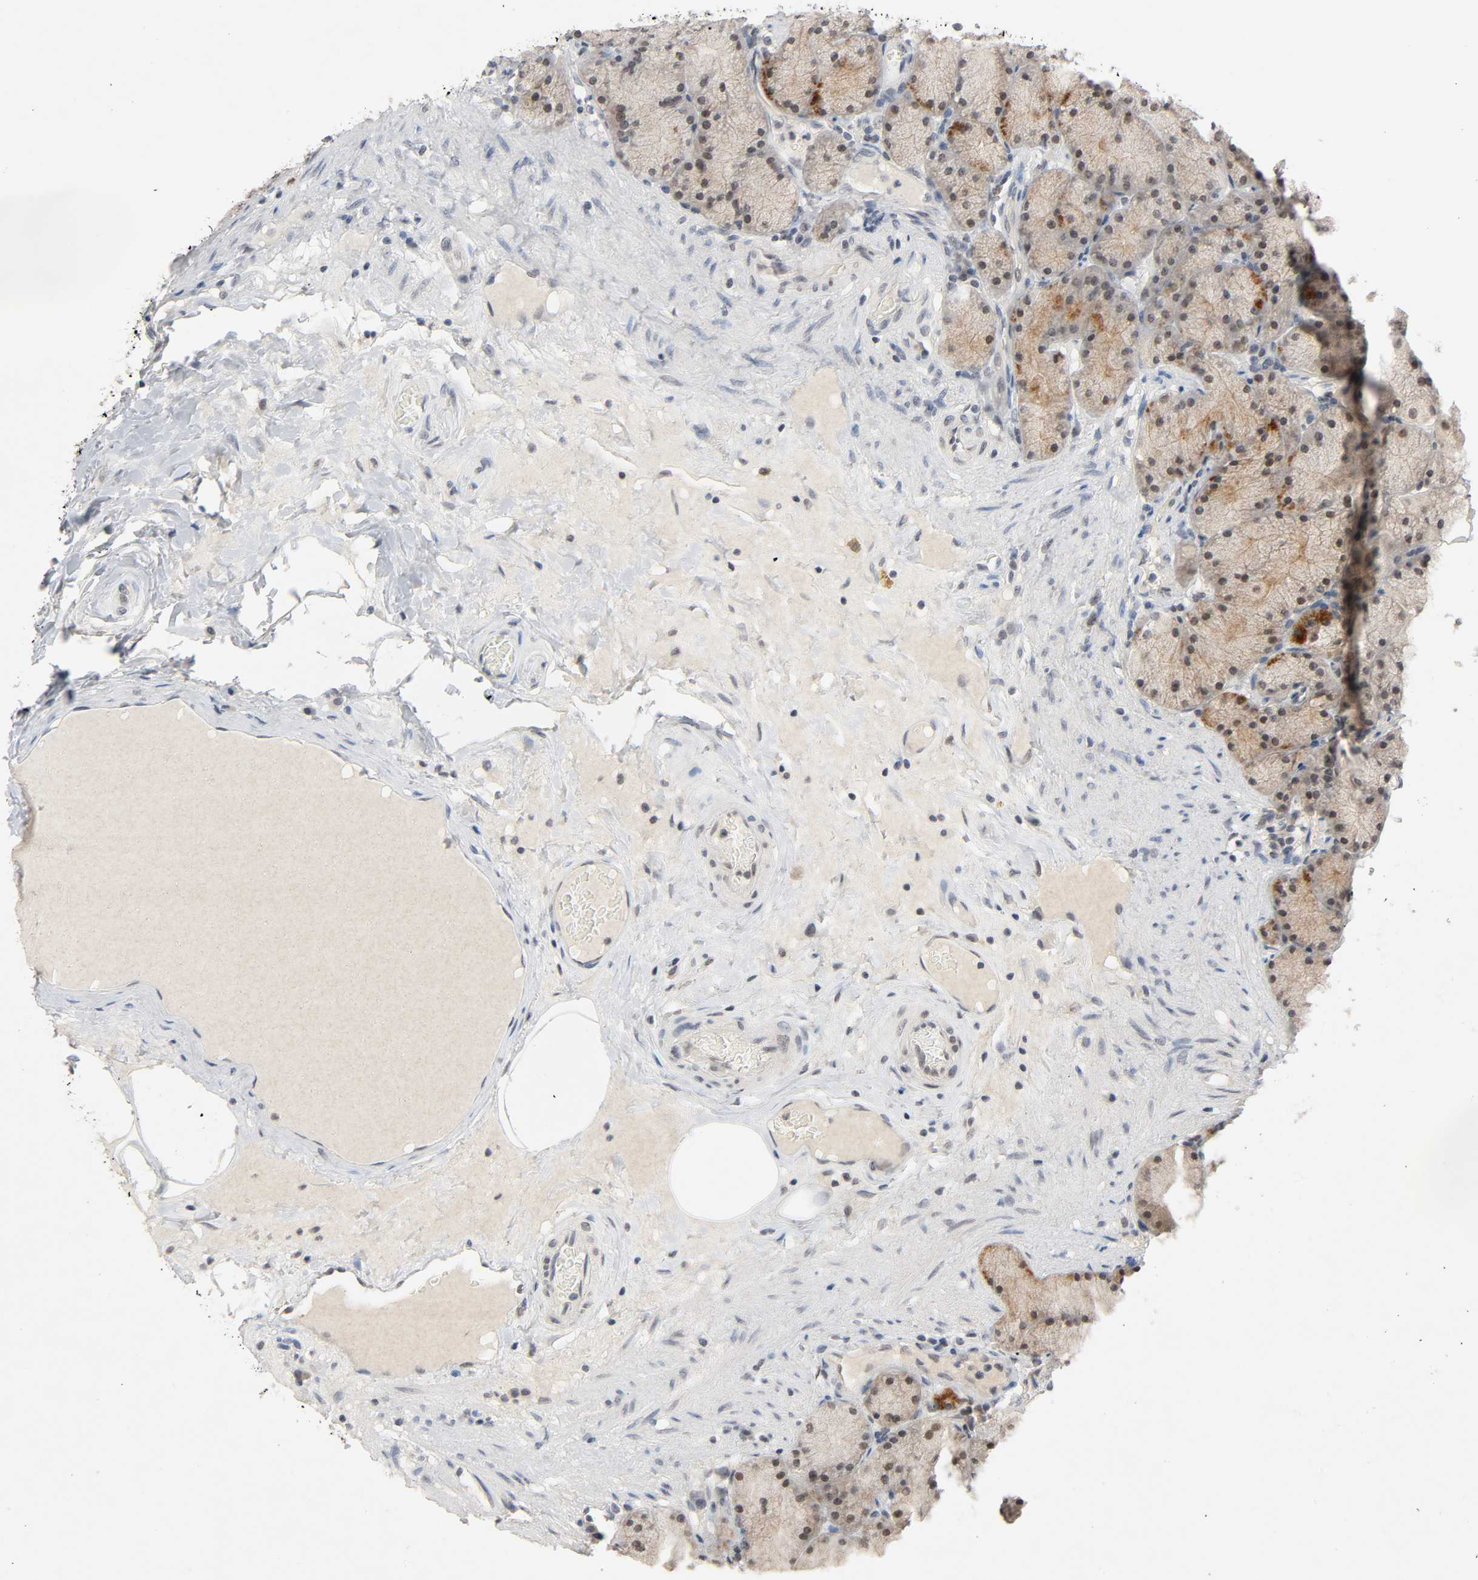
{"staining": {"intensity": "moderate", "quantity": ">75%", "location": "cytoplasmic/membranous,nuclear"}, "tissue": "stomach", "cell_type": "Glandular cells", "image_type": "normal", "snomed": [{"axis": "morphology", "description": "Normal tissue, NOS"}, {"axis": "topography", "description": "Stomach, upper"}], "caption": "Moderate cytoplasmic/membranous,nuclear expression is appreciated in approximately >75% of glandular cells in normal stomach. The protein of interest is shown in brown color, while the nuclei are stained blue.", "gene": "MAPKAPK5", "patient": {"sex": "female", "age": 56}}